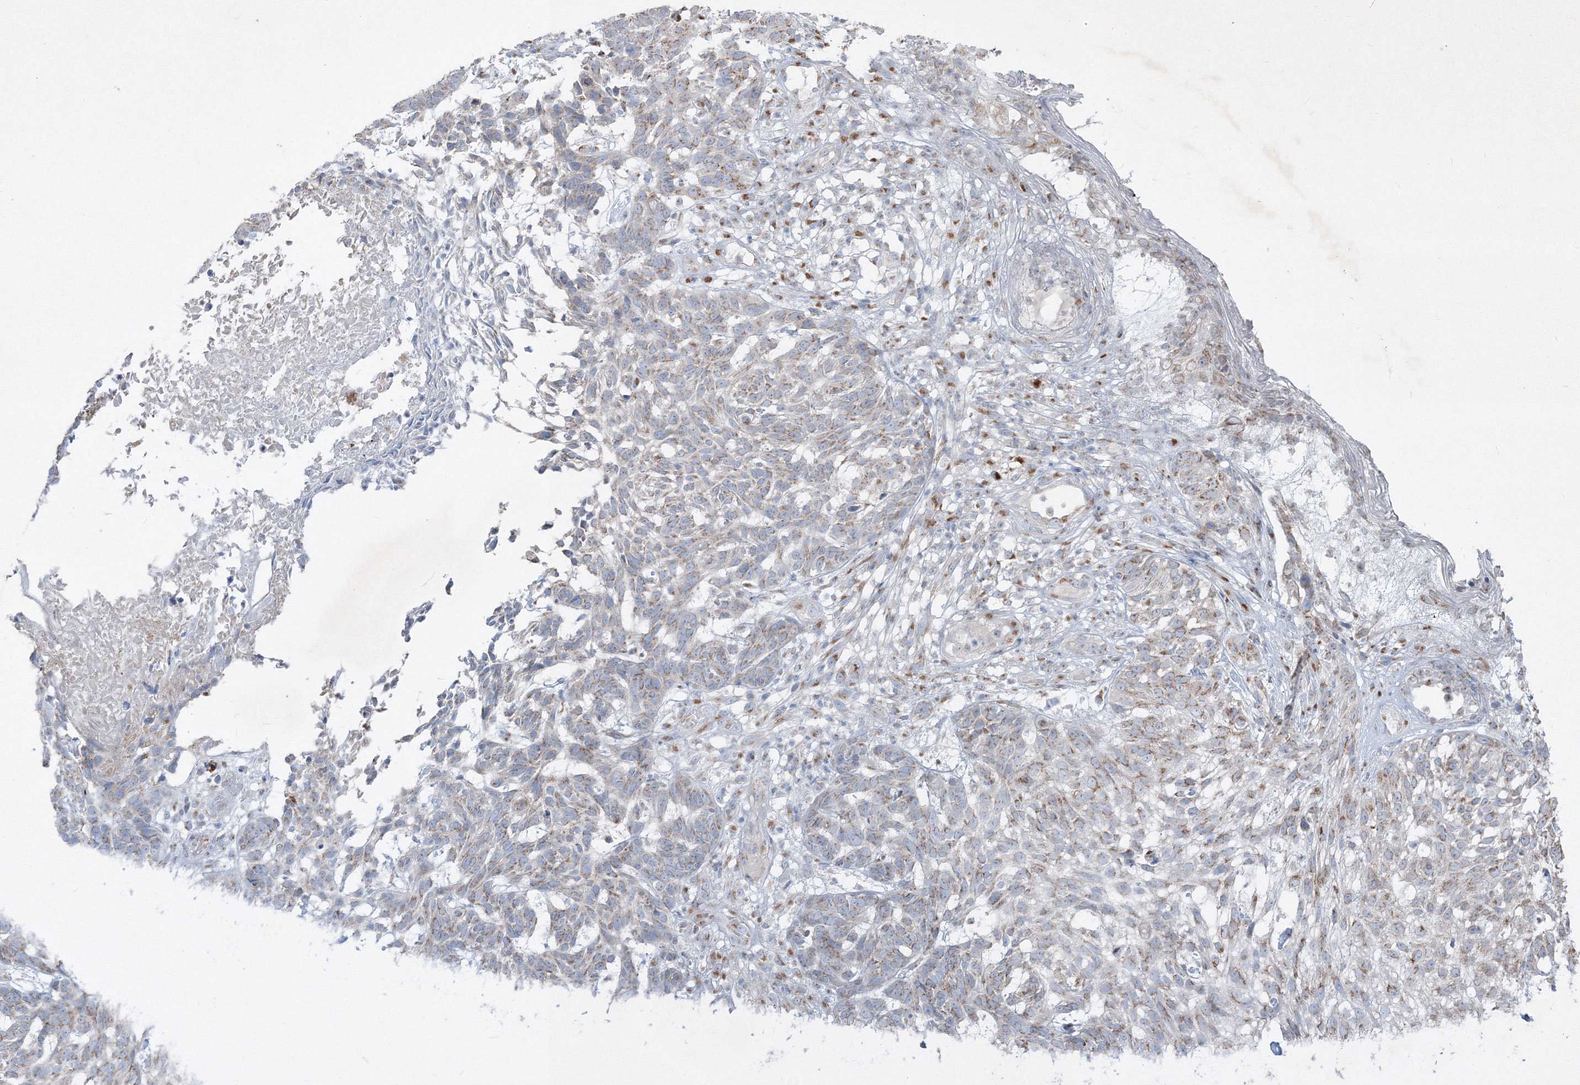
{"staining": {"intensity": "moderate", "quantity": "25%-75%", "location": "nuclear"}, "tissue": "skin cancer", "cell_type": "Tumor cells", "image_type": "cancer", "snomed": [{"axis": "morphology", "description": "Basal cell carcinoma"}, {"axis": "topography", "description": "Skin"}], "caption": "Protein staining of skin cancer (basal cell carcinoma) tissue exhibits moderate nuclear expression in approximately 25%-75% of tumor cells.", "gene": "IFNAR1", "patient": {"sex": "male", "age": 85}}